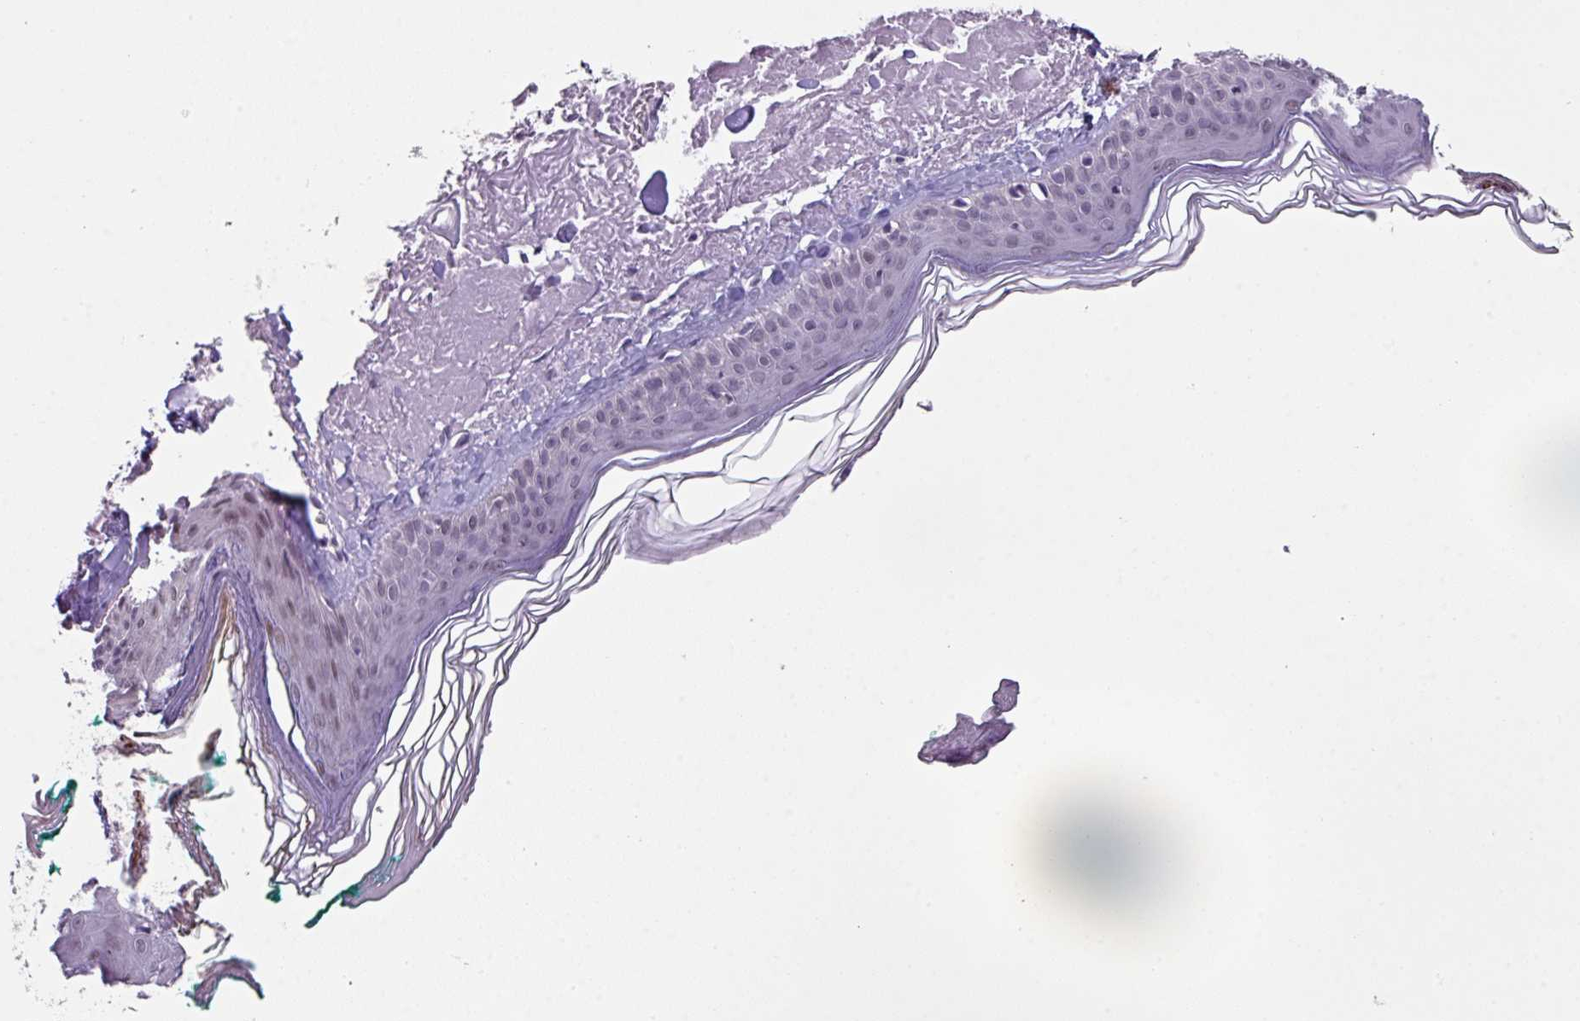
{"staining": {"intensity": "negative", "quantity": "none", "location": "none"}, "tissue": "skin", "cell_type": "Fibroblasts", "image_type": "normal", "snomed": [{"axis": "morphology", "description": "Normal tissue, NOS"}, {"axis": "morphology", "description": "Malignant melanoma, NOS"}, {"axis": "topography", "description": "Skin"}], "caption": "There is no significant positivity in fibroblasts of skin. Brightfield microscopy of immunohistochemistry (IHC) stained with DAB (3,3'-diaminobenzidine) (brown) and hematoxylin (blue), captured at high magnification.", "gene": "ZFP3", "patient": {"sex": "male", "age": 80}}